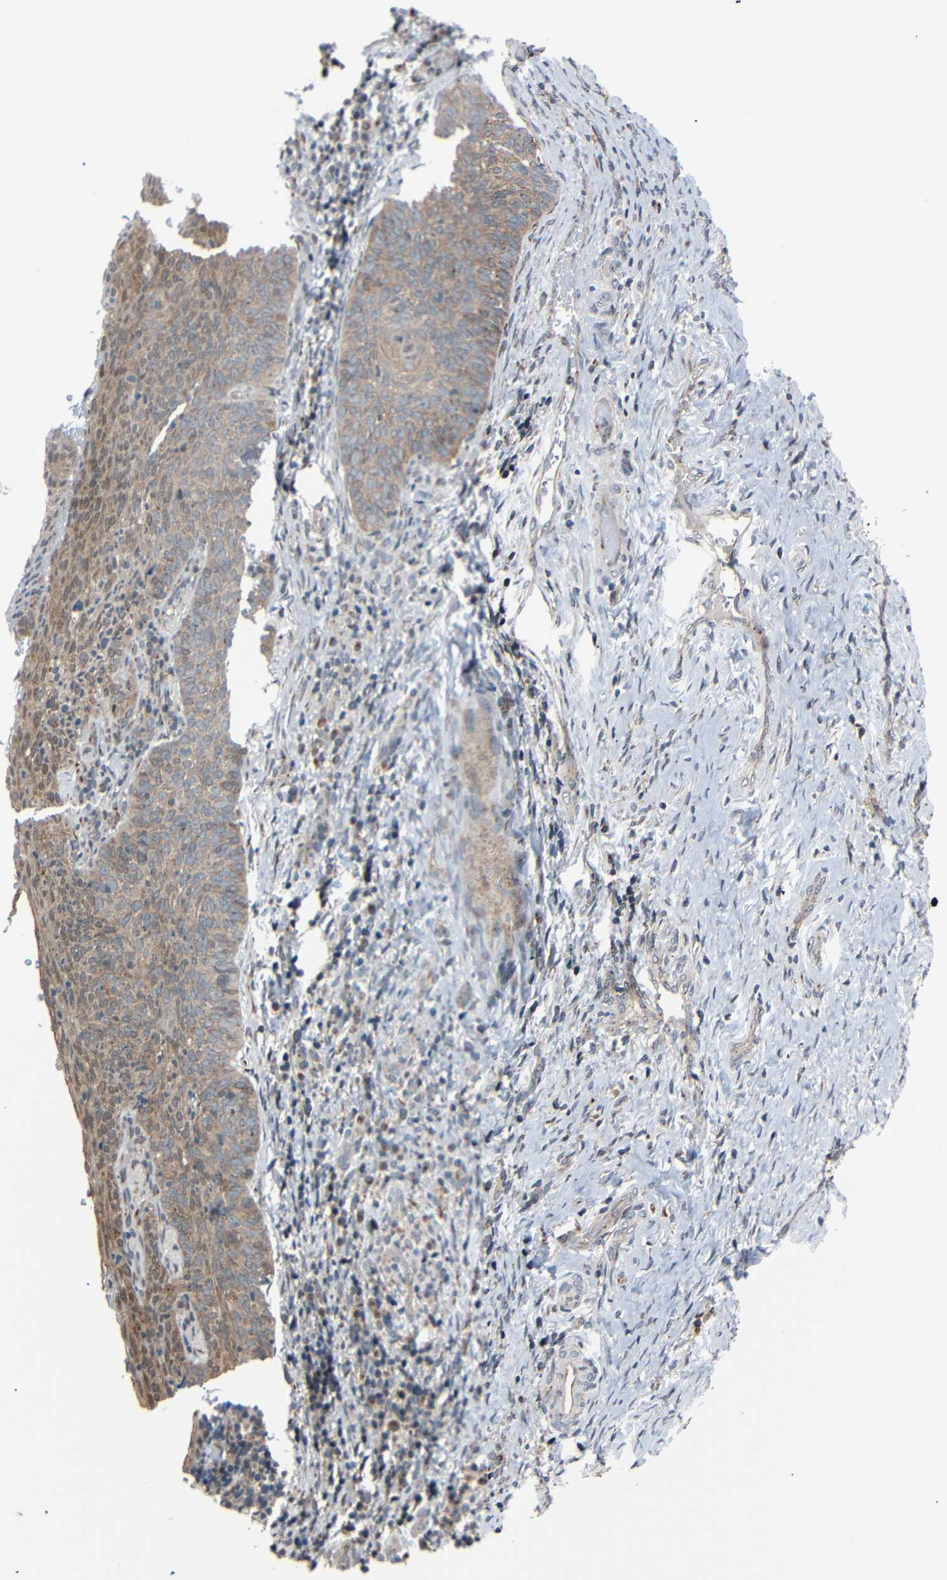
{"staining": {"intensity": "weak", "quantity": ">75%", "location": "cytoplasmic/membranous"}, "tissue": "cervical cancer", "cell_type": "Tumor cells", "image_type": "cancer", "snomed": [{"axis": "morphology", "description": "Squamous cell carcinoma, NOS"}, {"axis": "topography", "description": "Cervix"}], "caption": "Brown immunohistochemical staining in squamous cell carcinoma (cervical) reveals weak cytoplasmic/membranous positivity in about >75% of tumor cells.", "gene": "AKAP9", "patient": {"sex": "female", "age": 33}}